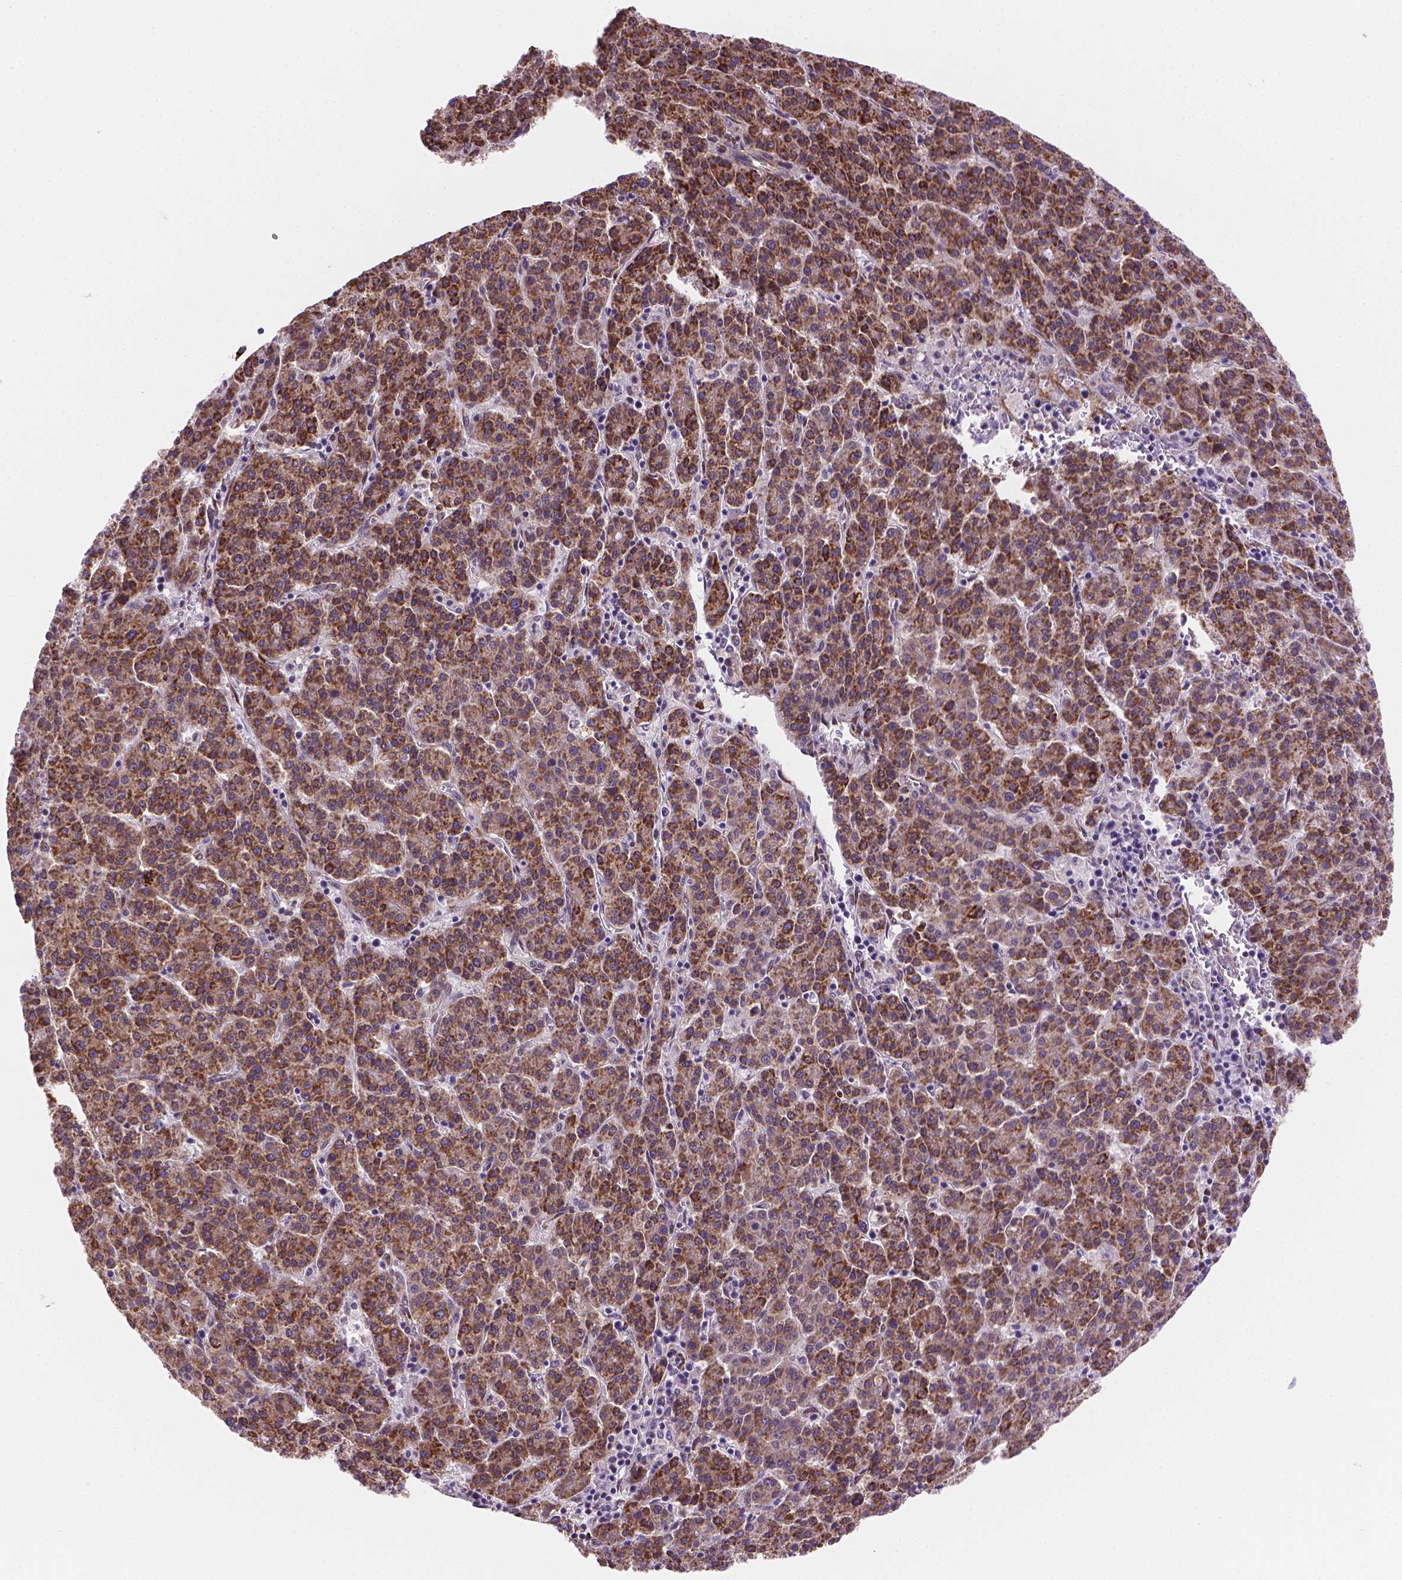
{"staining": {"intensity": "moderate", "quantity": ">75%", "location": "cytoplasmic/membranous"}, "tissue": "liver cancer", "cell_type": "Tumor cells", "image_type": "cancer", "snomed": [{"axis": "morphology", "description": "Carcinoma, Hepatocellular, NOS"}, {"axis": "topography", "description": "Liver"}], "caption": "A photomicrograph of human liver hepatocellular carcinoma stained for a protein demonstrates moderate cytoplasmic/membranous brown staining in tumor cells. (DAB IHC, brown staining for protein, blue staining for nuclei).", "gene": "FNIP1", "patient": {"sex": "female", "age": 58}}